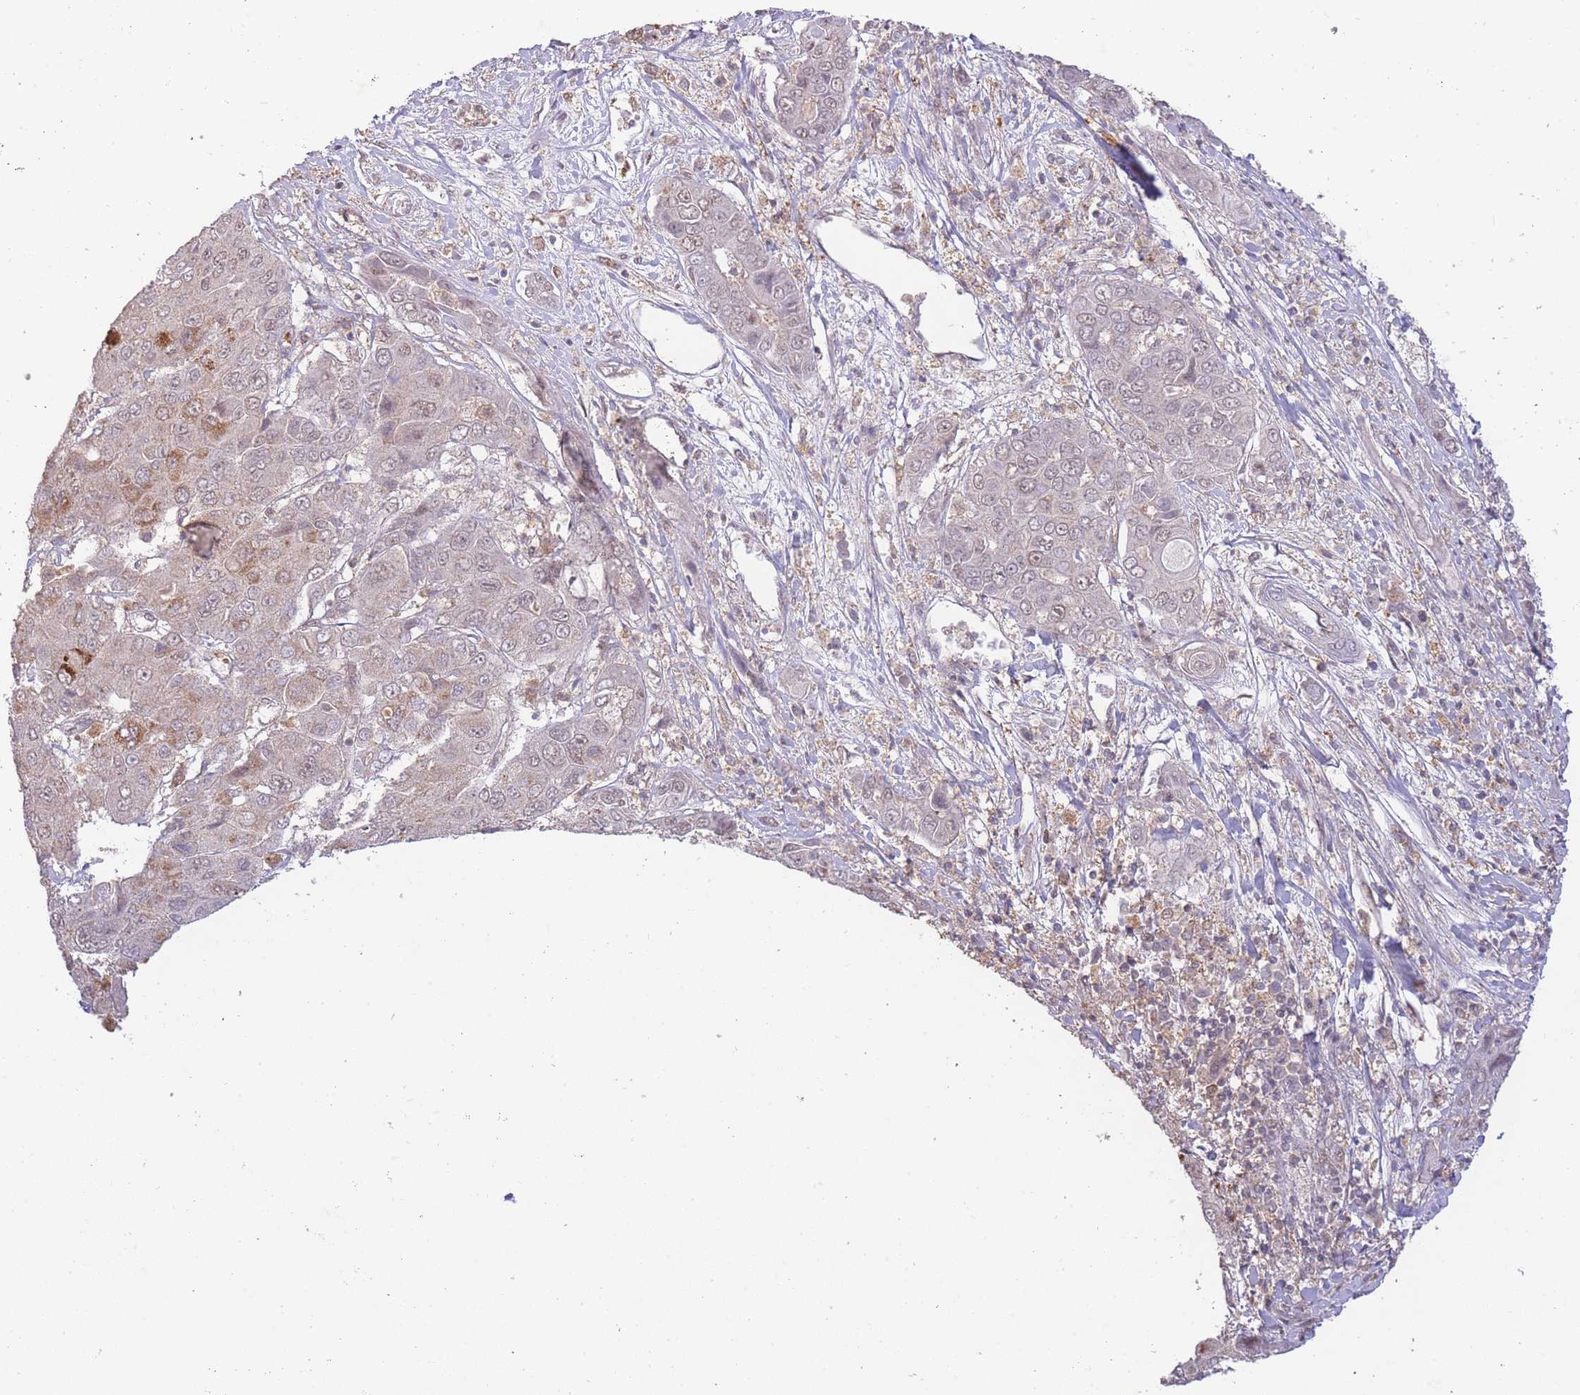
{"staining": {"intensity": "moderate", "quantity": "<25%", "location": "cytoplasmic/membranous"}, "tissue": "liver cancer", "cell_type": "Tumor cells", "image_type": "cancer", "snomed": [{"axis": "morphology", "description": "Cholangiocarcinoma"}, {"axis": "topography", "description": "Liver"}], "caption": "This micrograph exhibits immunohistochemistry (IHC) staining of liver cancer (cholangiocarcinoma), with low moderate cytoplasmic/membranous expression in about <25% of tumor cells.", "gene": "RNF144B", "patient": {"sex": "male", "age": 67}}